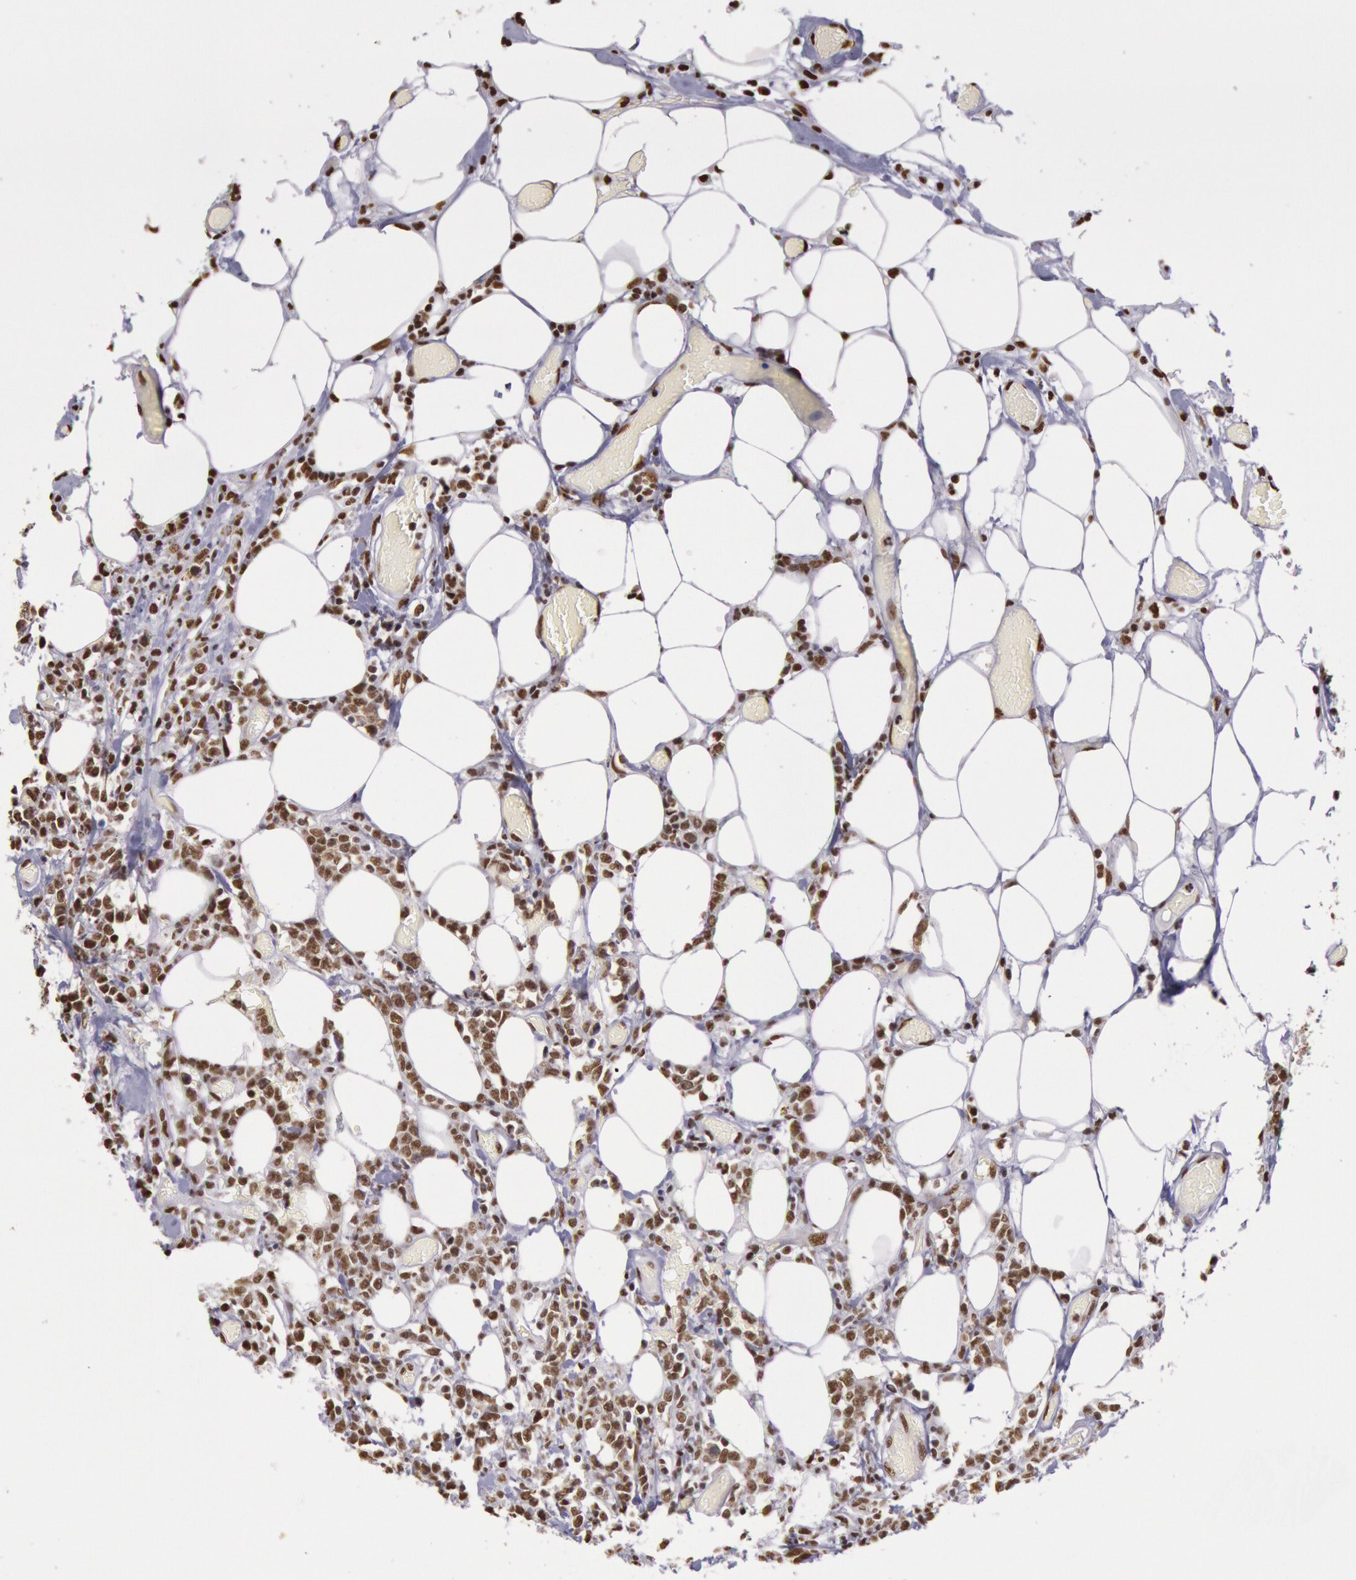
{"staining": {"intensity": "moderate", "quantity": ">75%", "location": "nuclear"}, "tissue": "lymphoma", "cell_type": "Tumor cells", "image_type": "cancer", "snomed": [{"axis": "morphology", "description": "Malignant lymphoma, non-Hodgkin's type, High grade"}, {"axis": "topography", "description": "Colon"}], "caption": "The histopathology image shows immunohistochemical staining of lymphoma. There is moderate nuclear staining is present in about >75% of tumor cells. (DAB (3,3'-diaminobenzidine) IHC with brightfield microscopy, high magnification).", "gene": "HNRNPH2", "patient": {"sex": "male", "age": 82}}